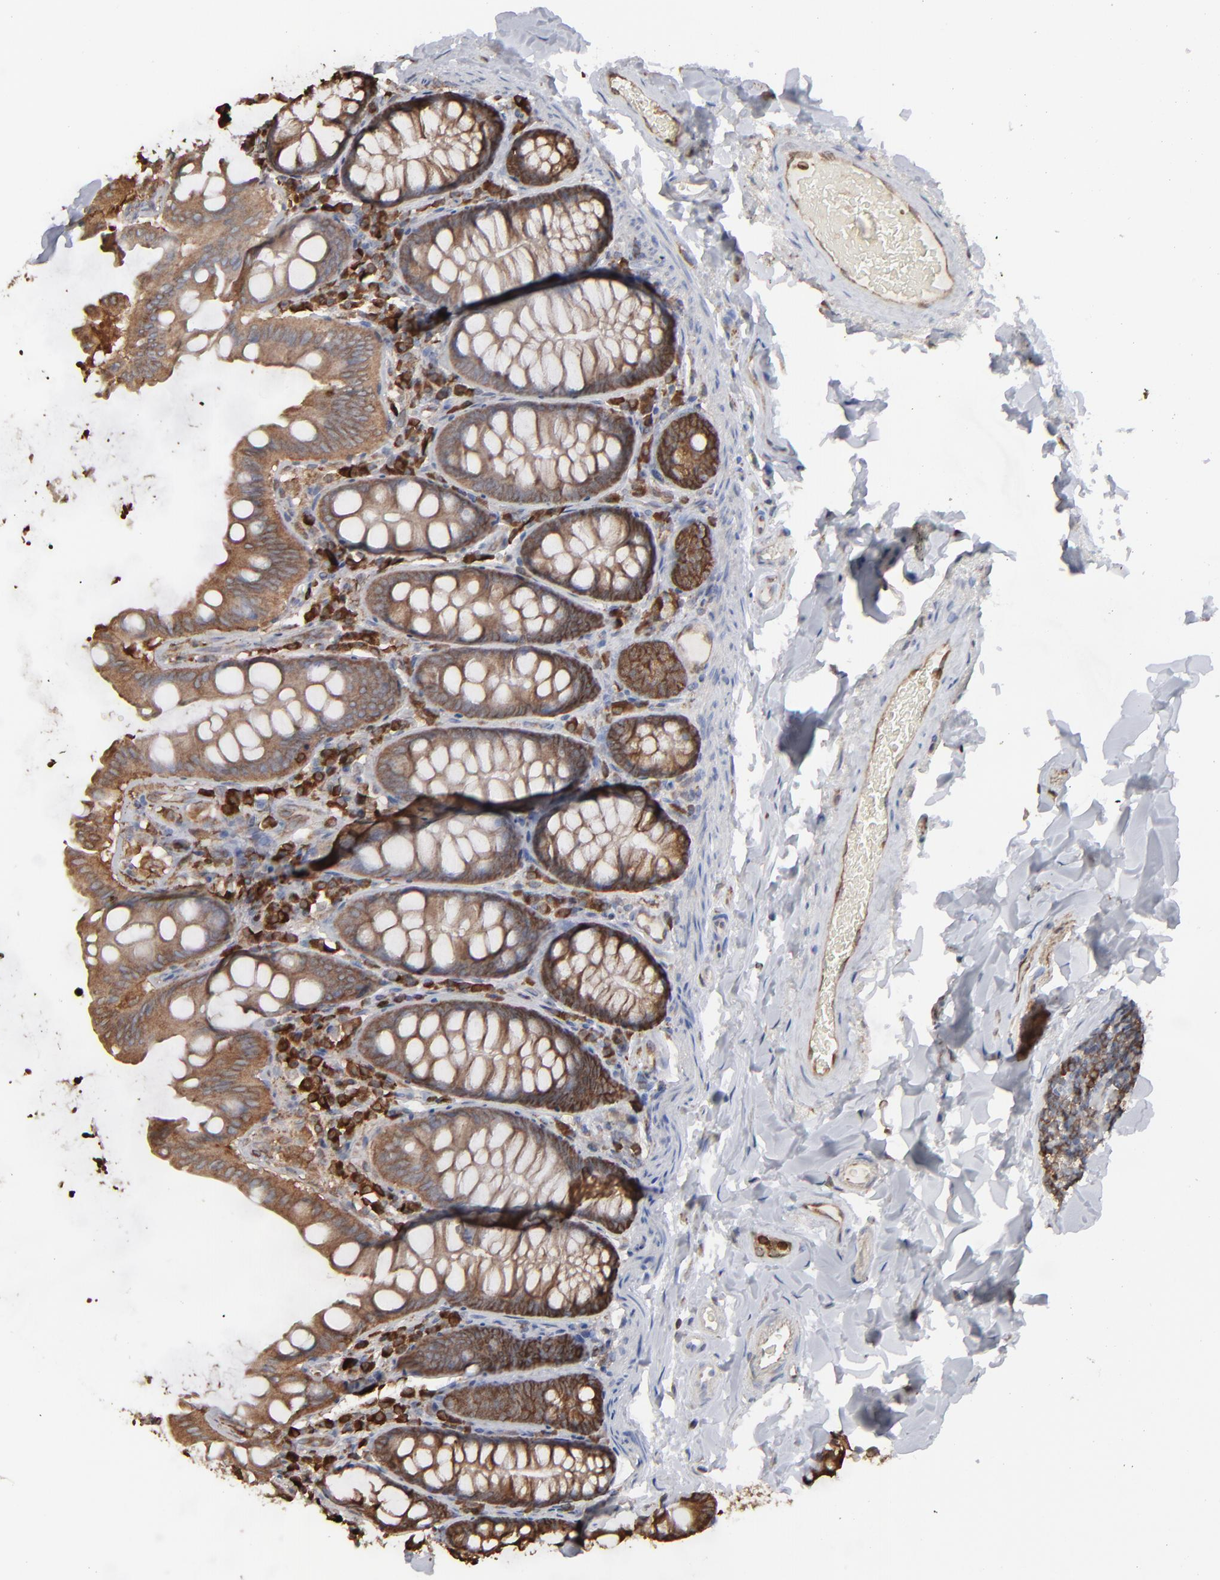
{"staining": {"intensity": "moderate", "quantity": ">75%", "location": "cytoplasmic/membranous"}, "tissue": "colon", "cell_type": "Endothelial cells", "image_type": "normal", "snomed": [{"axis": "morphology", "description": "Normal tissue, NOS"}, {"axis": "topography", "description": "Colon"}], "caption": "Immunohistochemical staining of benign colon demonstrates medium levels of moderate cytoplasmic/membranous staining in approximately >75% of endothelial cells. Using DAB (3,3'-diaminobenzidine) (brown) and hematoxylin (blue) stains, captured at high magnification using brightfield microscopy.", "gene": "NME1", "patient": {"sex": "female", "age": 61}}